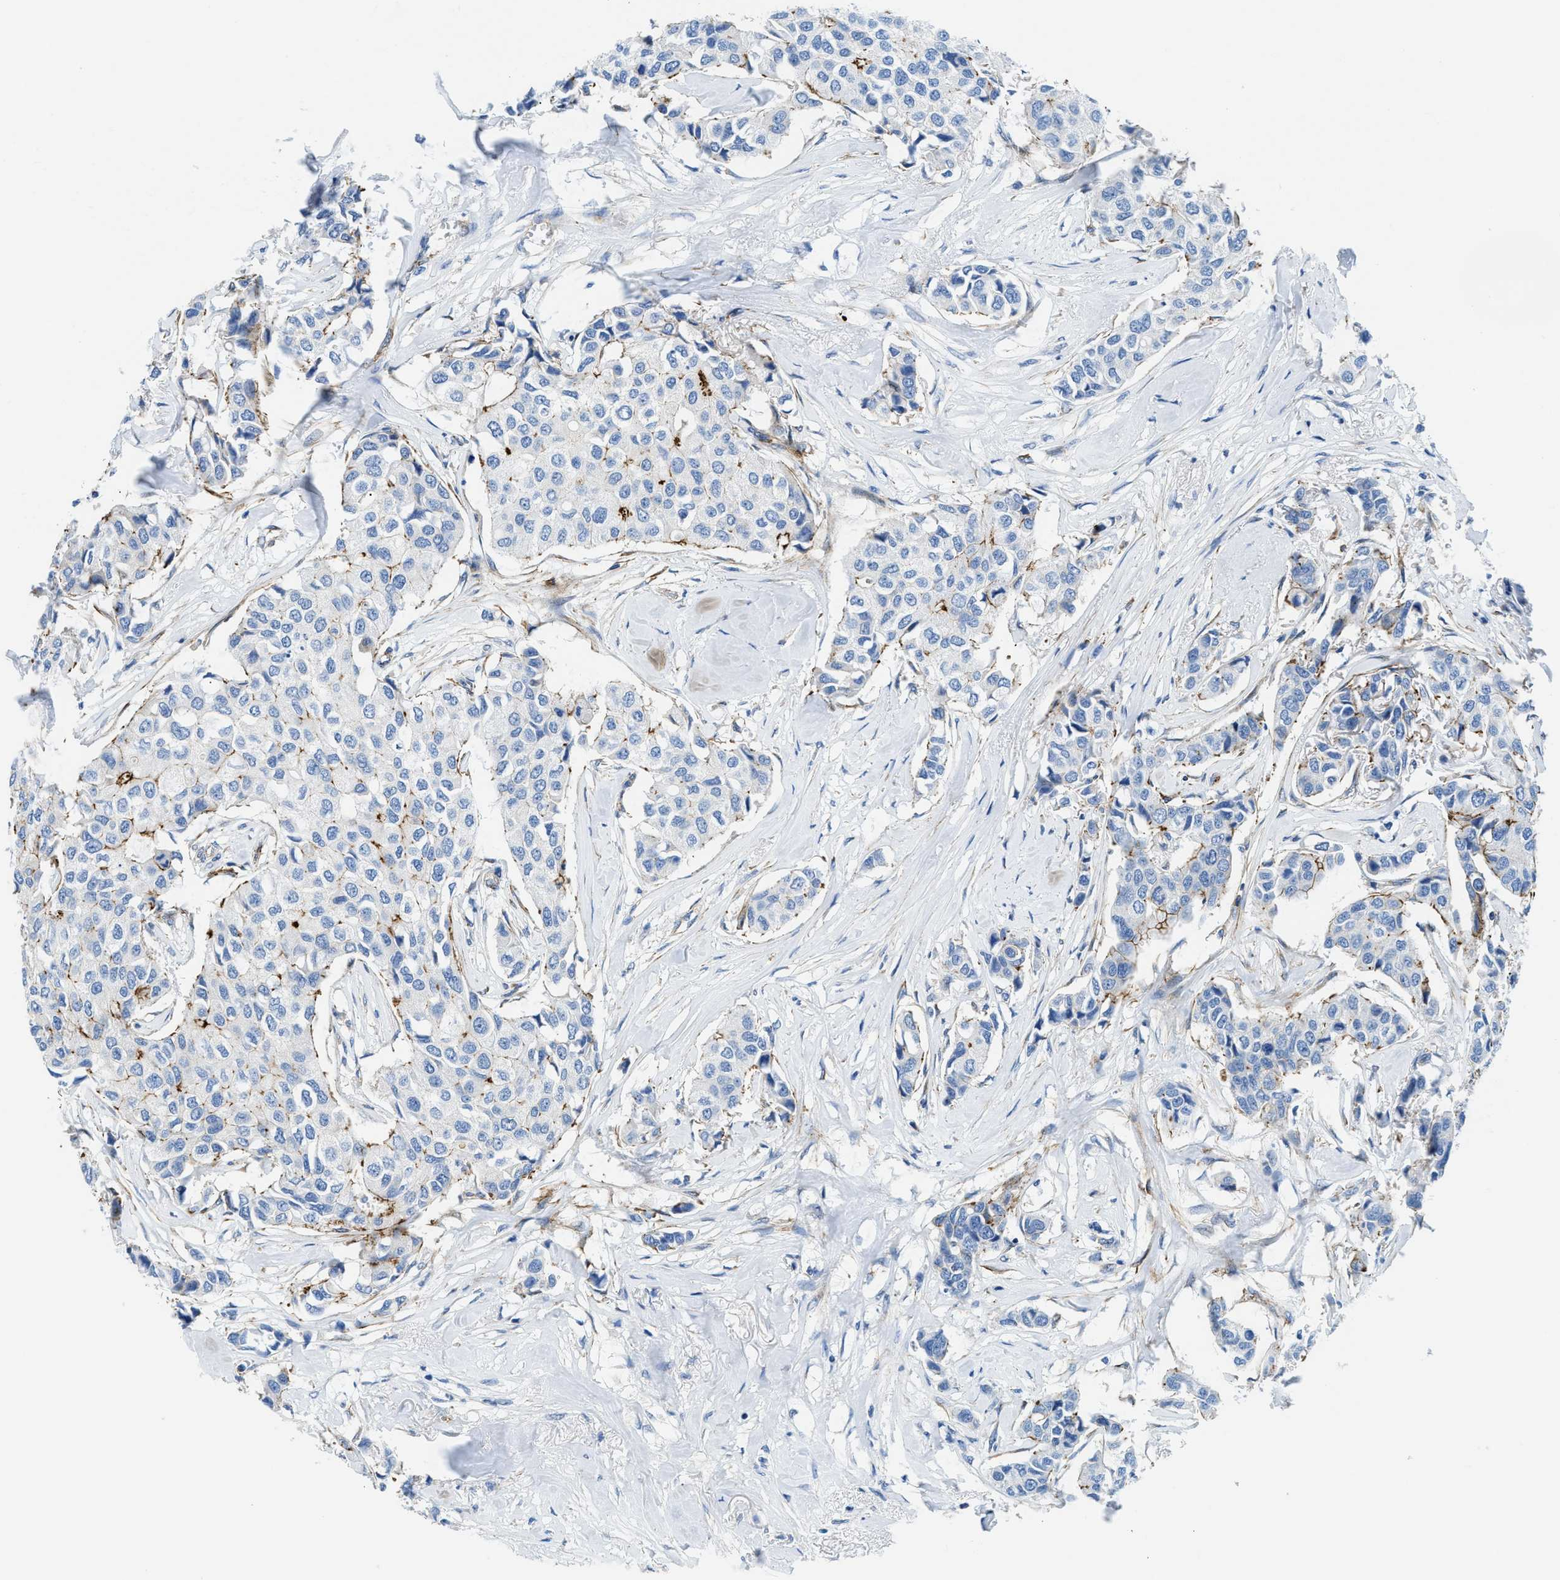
{"staining": {"intensity": "negative", "quantity": "none", "location": "none"}, "tissue": "breast cancer", "cell_type": "Tumor cells", "image_type": "cancer", "snomed": [{"axis": "morphology", "description": "Duct carcinoma"}, {"axis": "topography", "description": "Breast"}], "caption": "Intraductal carcinoma (breast) stained for a protein using immunohistochemistry (IHC) exhibits no expression tumor cells.", "gene": "CUTA", "patient": {"sex": "female", "age": 80}}